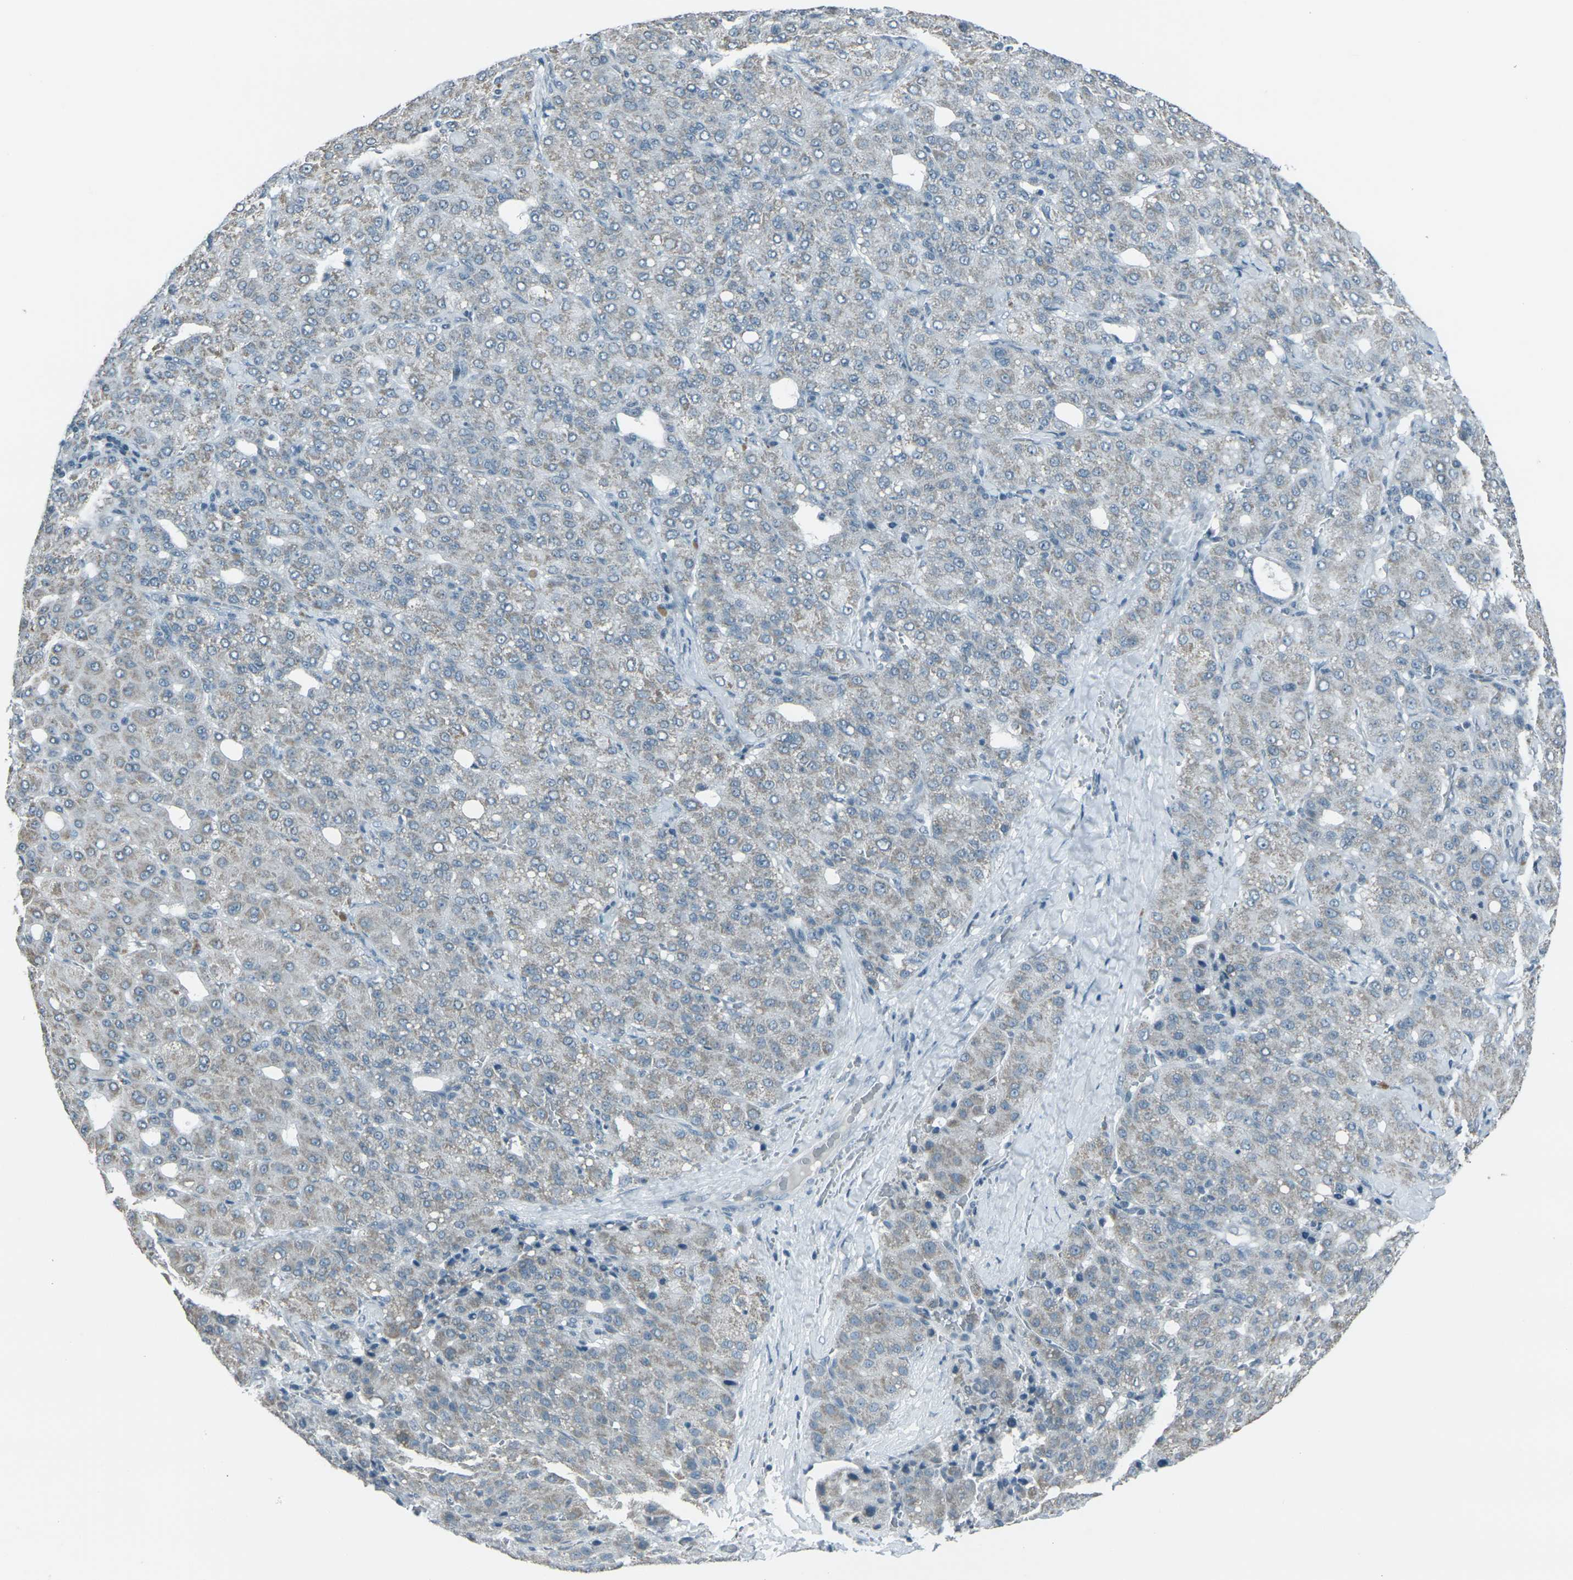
{"staining": {"intensity": "moderate", "quantity": "25%-75%", "location": "cytoplasmic/membranous"}, "tissue": "liver cancer", "cell_type": "Tumor cells", "image_type": "cancer", "snomed": [{"axis": "morphology", "description": "Carcinoma, Hepatocellular, NOS"}, {"axis": "topography", "description": "Liver"}], "caption": "An IHC micrograph of tumor tissue is shown. Protein staining in brown highlights moderate cytoplasmic/membranous positivity in liver cancer (hepatocellular carcinoma) within tumor cells. Nuclei are stained in blue.", "gene": "H2BC1", "patient": {"sex": "male", "age": 65}}